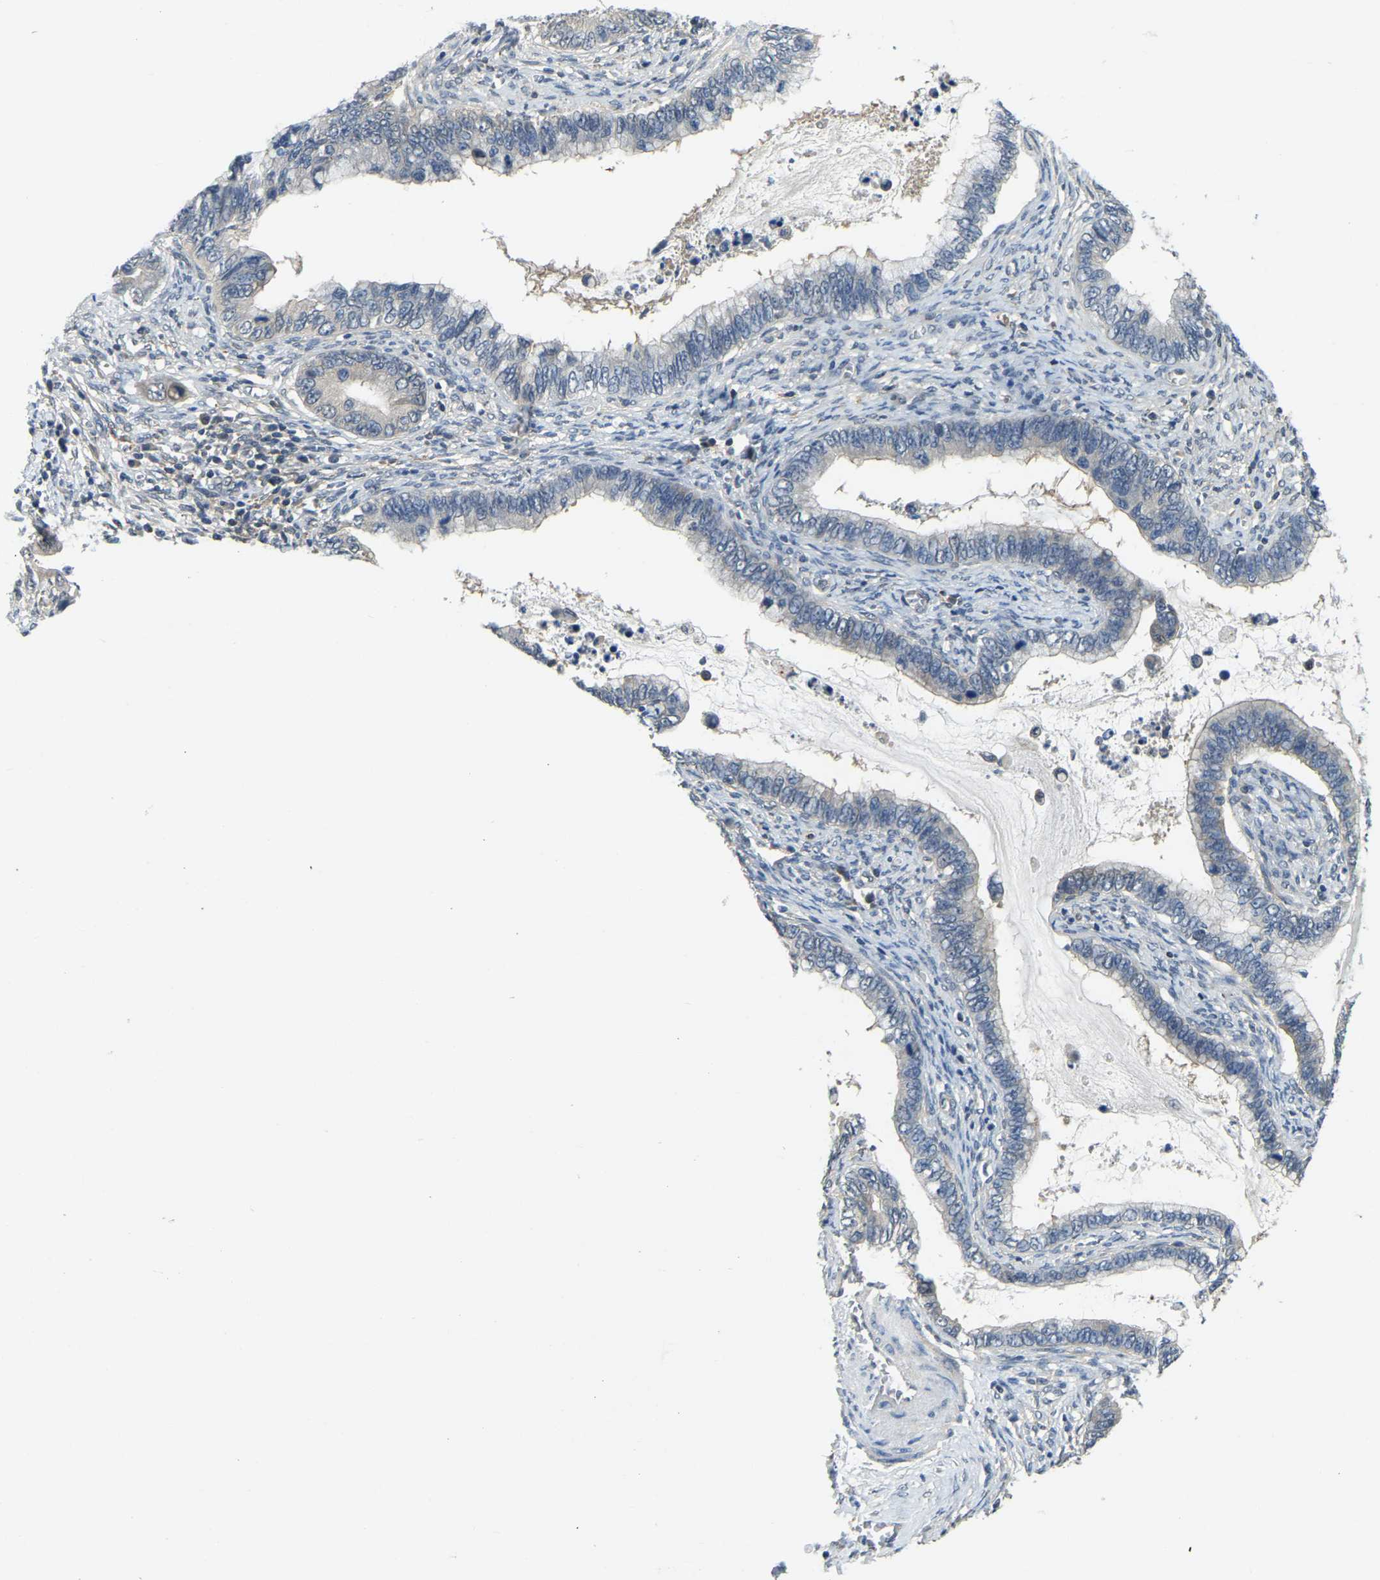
{"staining": {"intensity": "negative", "quantity": "none", "location": "none"}, "tissue": "cervical cancer", "cell_type": "Tumor cells", "image_type": "cancer", "snomed": [{"axis": "morphology", "description": "Adenocarcinoma, NOS"}, {"axis": "topography", "description": "Cervix"}], "caption": "Immunohistochemistry (IHC) of human adenocarcinoma (cervical) displays no staining in tumor cells.", "gene": "AHNAK", "patient": {"sex": "female", "age": 44}}